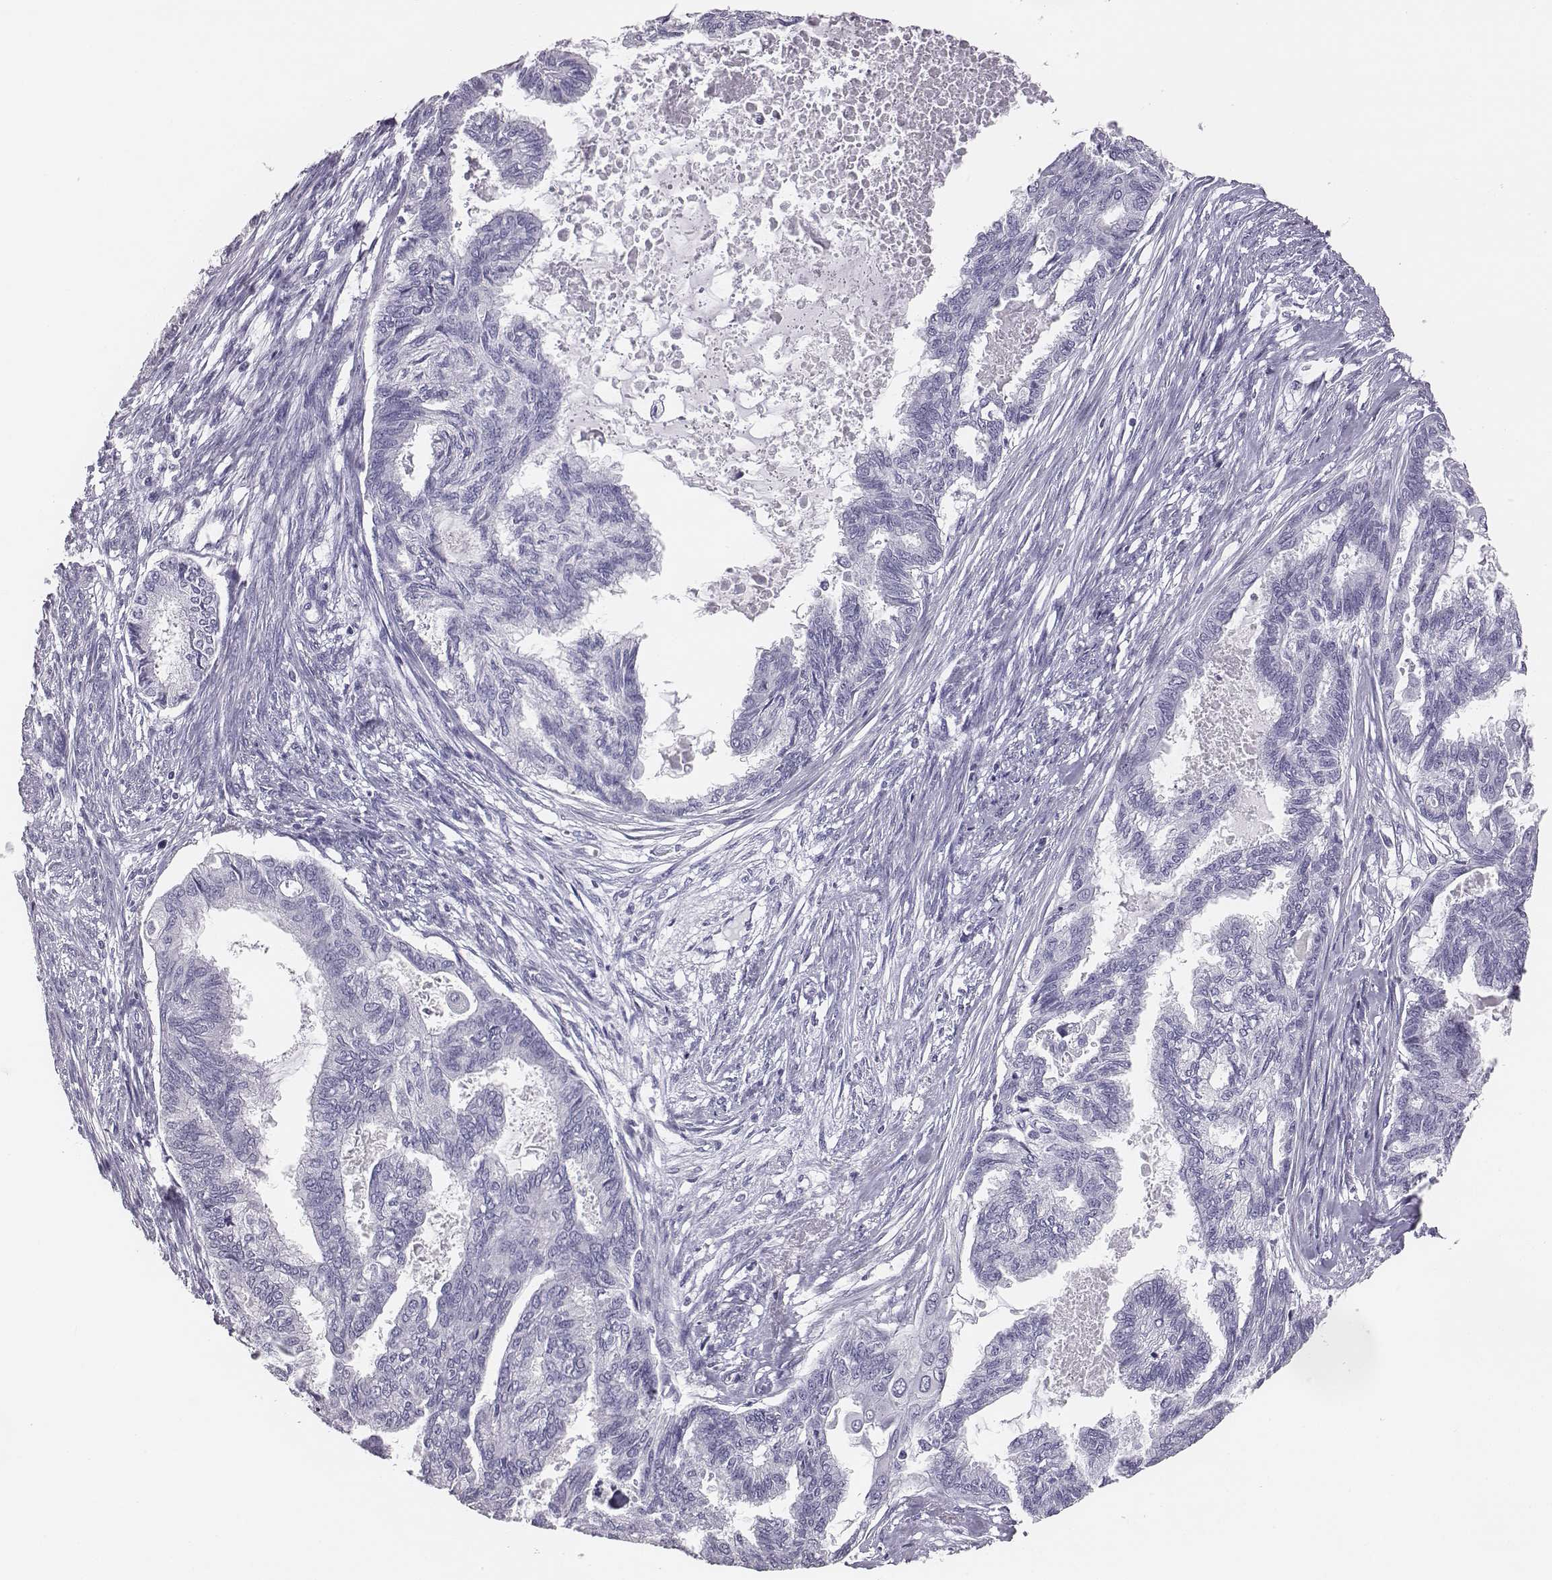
{"staining": {"intensity": "negative", "quantity": "none", "location": "none"}, "tissue": "endometrial cancer", "cell_type": "Tumor cells", "image_type": "cancer", "snomed": [{"axis": "morphology", "description": "Adenocarcinoma, NOS"}, {"axis": "topography", "description": "Endometrium"}], "caption": "A photomicrograph of adenocarcinoma (endometrial) stained for a protein reveals no brown staining in tumor cells. The staining is performed using DAB (3,3'-diaminobenzidine) brown chromogen with nuclei counter-stained in using hematoxylin.", "gene": "ACOD1", "patient": {"sex": "female", "age": 86}}